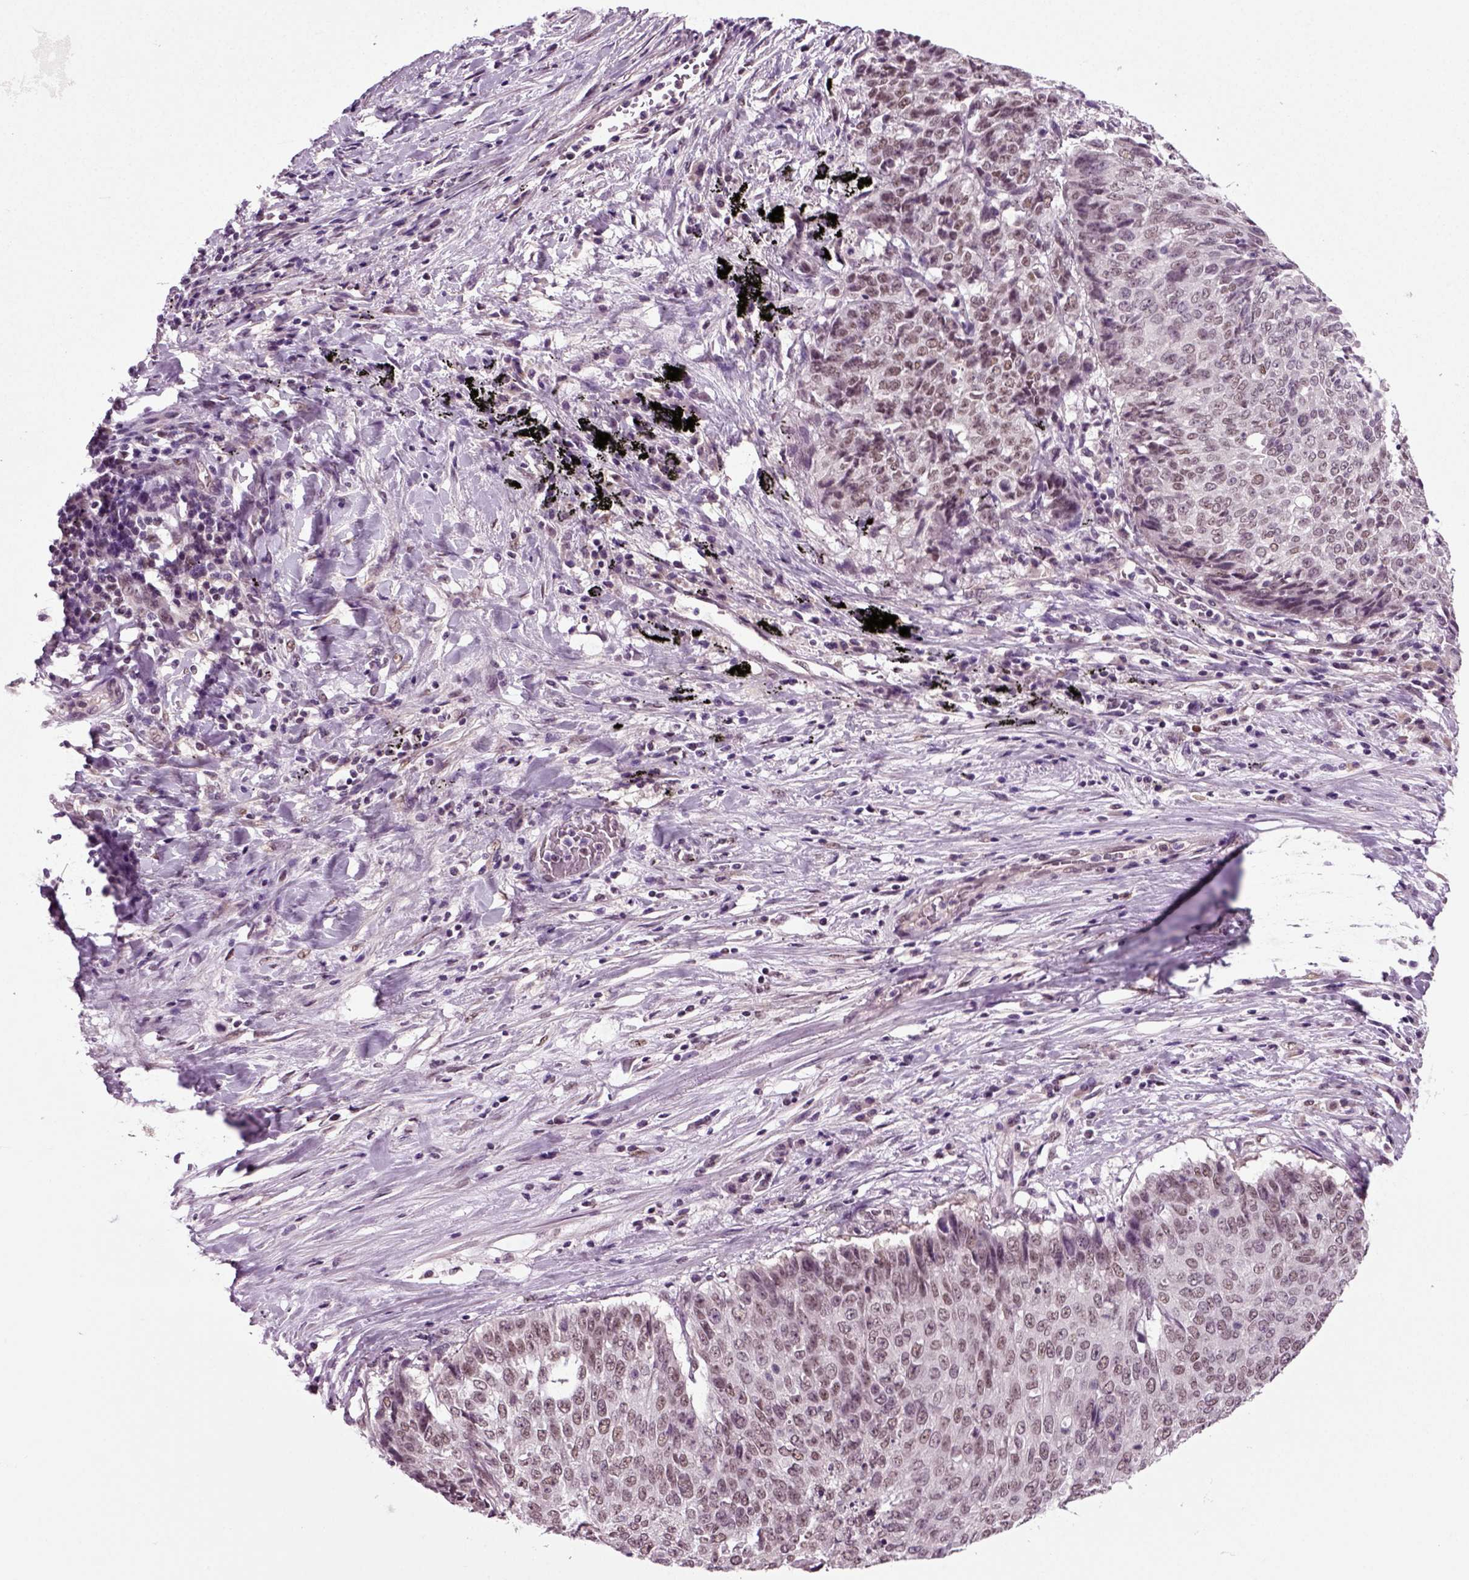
{"staining": {"intensity": "weak", "quantity": "<25%", "location": "nuclear"}, "tissue": "lung cancer", "cell_type": "Tumor cells", "image_type": "cancer", "snomed": [{"axis": "morphology", "description": "Normal tissue, NOS"}, {"axis": "morphology", "description": "Squamous cell carcinoma, NOS"}, {"axis": "topography", "description": "Bronchus"}, {"axis": "topography", "description": "Lung"}], "caption": "Tumor cells show no significant protein expression in lung cancer (squamous cell carcinoma).", "gene": "RCOR3", "patient": {"sex": "male", "age": 64}}